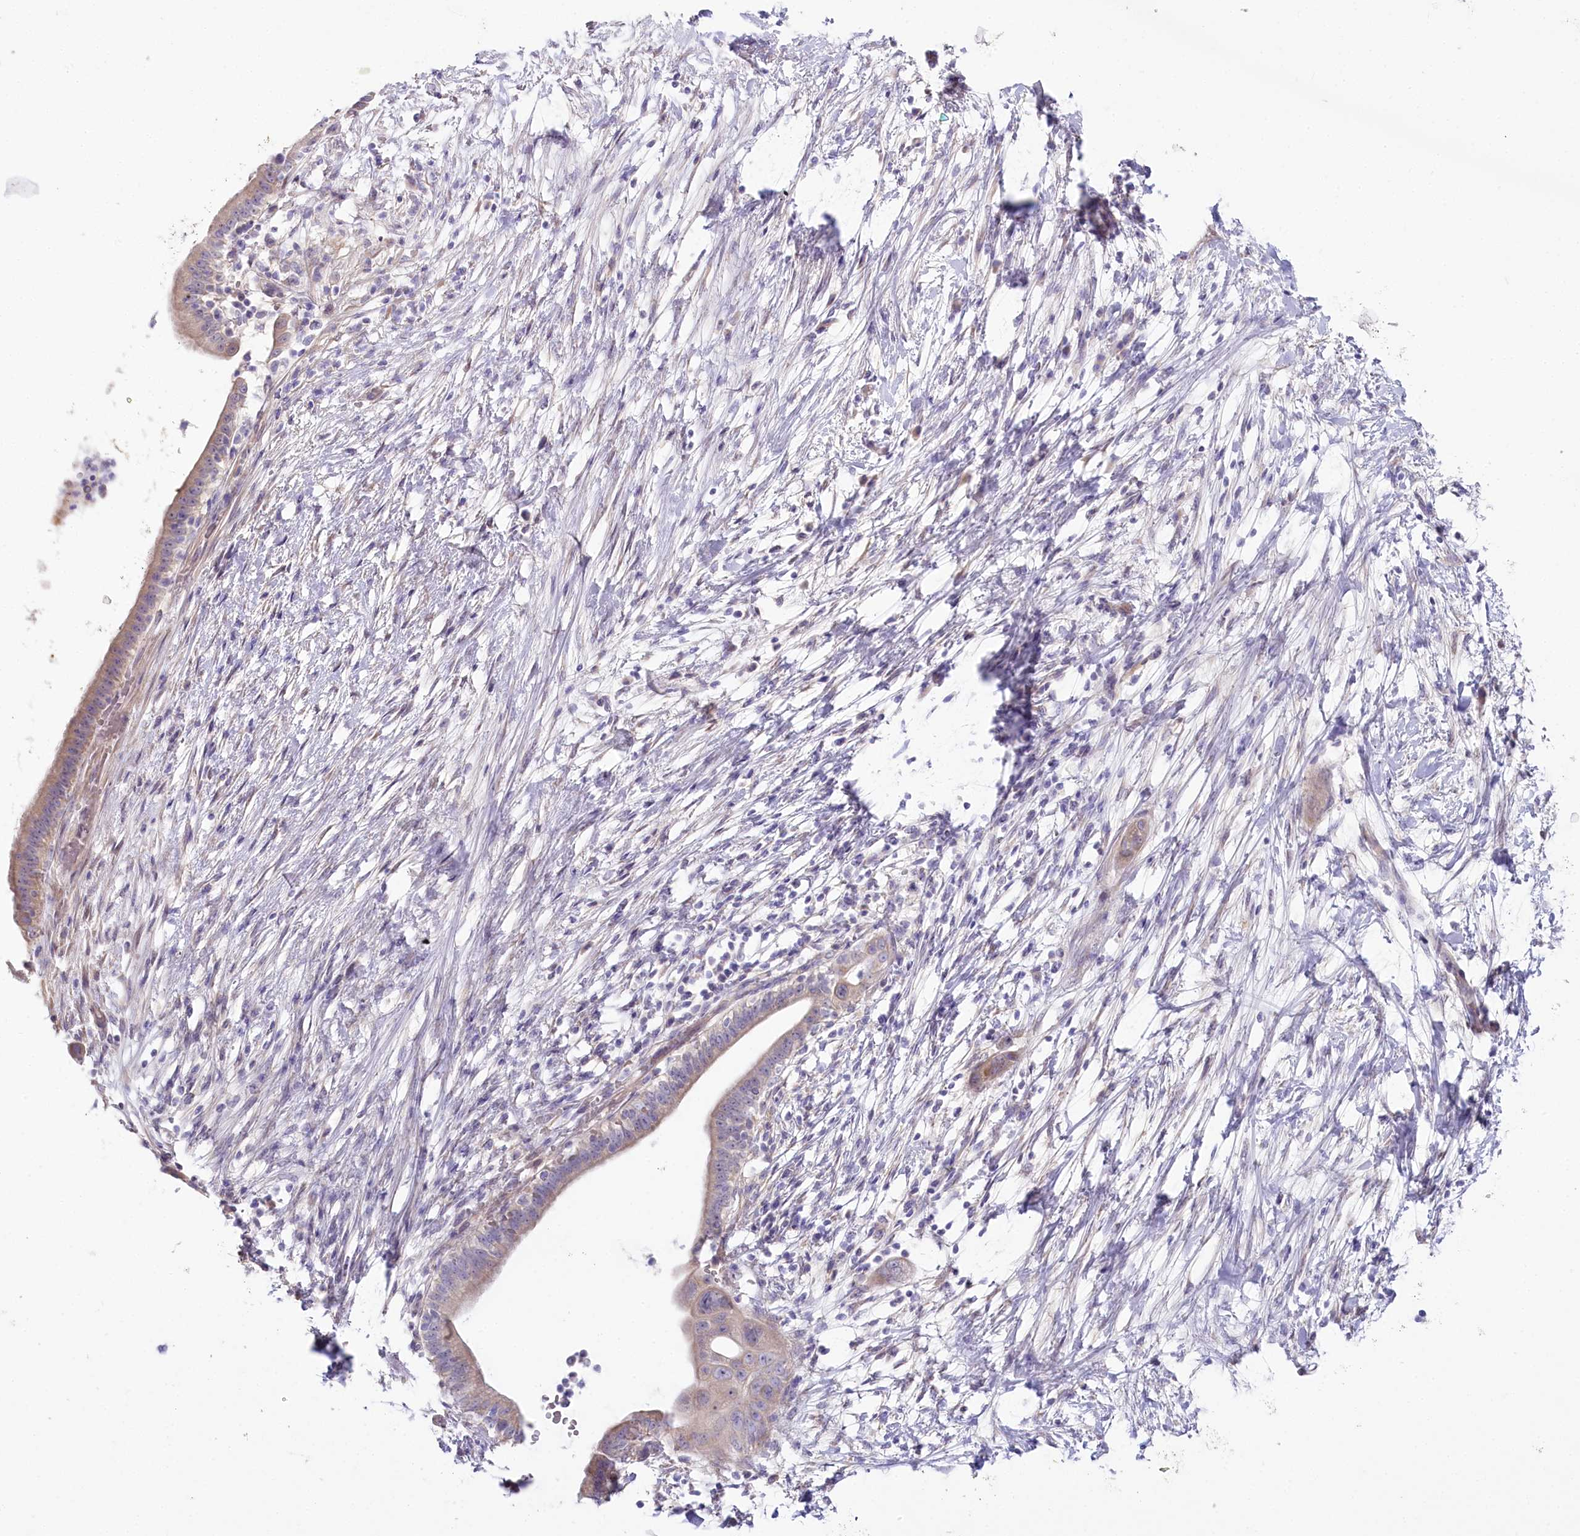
{"staining": {"intensity": "weak", "quantity": "25%-75%", "location": "cytoplasmic/membranous"}, "tissue": "pancreatic cancer", "cell_type": "Tumor cells", "image_type": "cancer", "snomed": [{"axis": "morphology", "description": "Adenocarcinoma, NOS"}, {"axis": "topography", "description": "Pancreas"}], "caption": "Weak cytoplasmic/membranous staining is appreciated in approximately 25%-75% of tumor cells in pancreatic adenocarcinoma. (Brightfield microscopy of DAB IHC at high magnification).", "gene": "MYOZ1", "patient": {"sex": "male", "age": 68}}